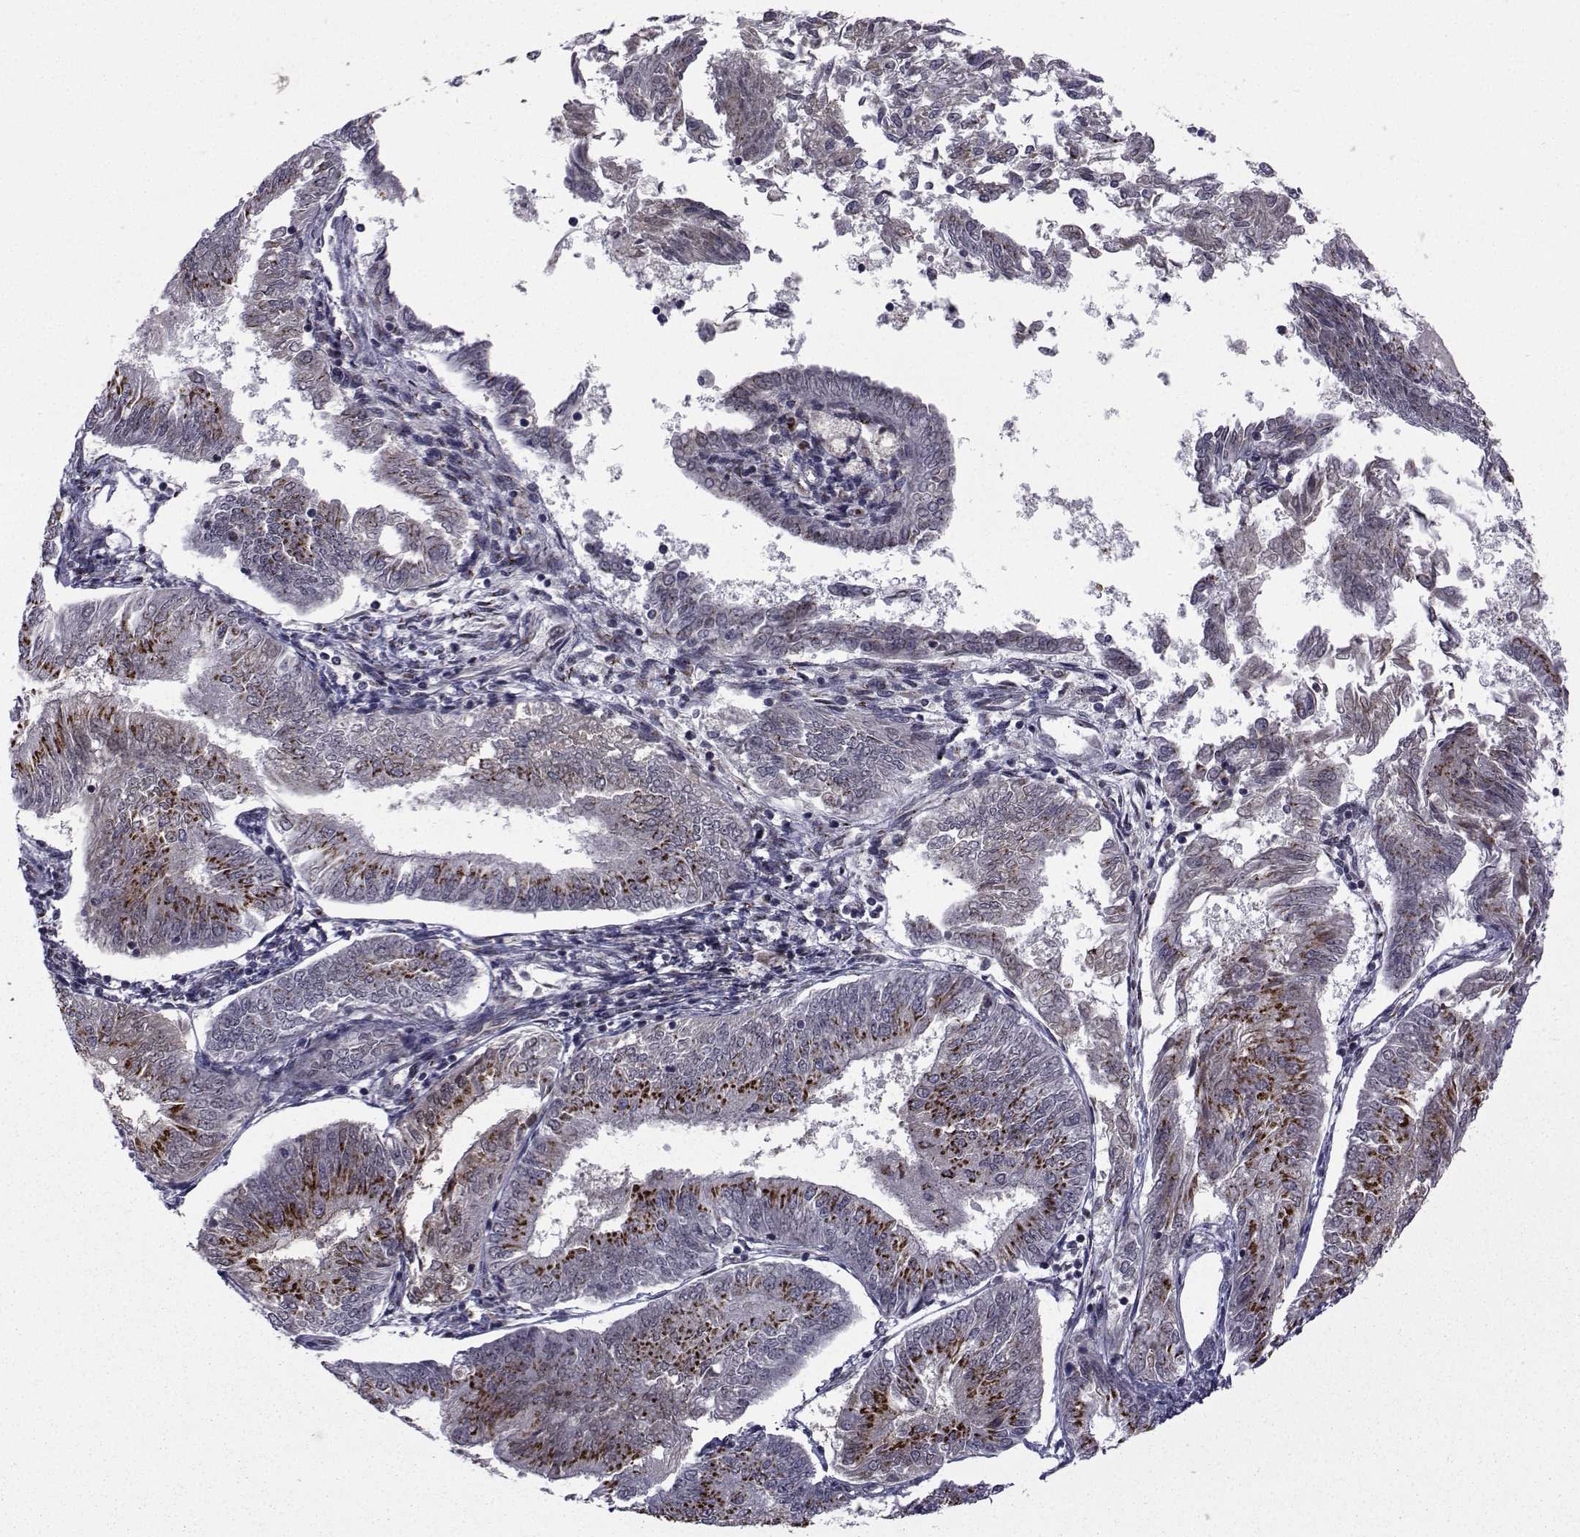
{"staining": {"intensity": "strong", "quantity": "<25%", "location": "cytoplasmic/membranous"}, "tissue": "endometrial cancer", "cell_type": "Tumor cells", "image_type": "cancer", "snomed": [{"axis": "morphology", "description": "Adenocarcinoma, NOS"}, {"axis": "topography", "description": "Endometrium"}], "caption": "Brown immunohistochemical staining in human endometrial cancer displays strong cytoplasmic/membranous expression in approximately <25% of tumor cells.", "gene": "ATP6V1C2", "patient": {"sex": "female", "age": 58}}